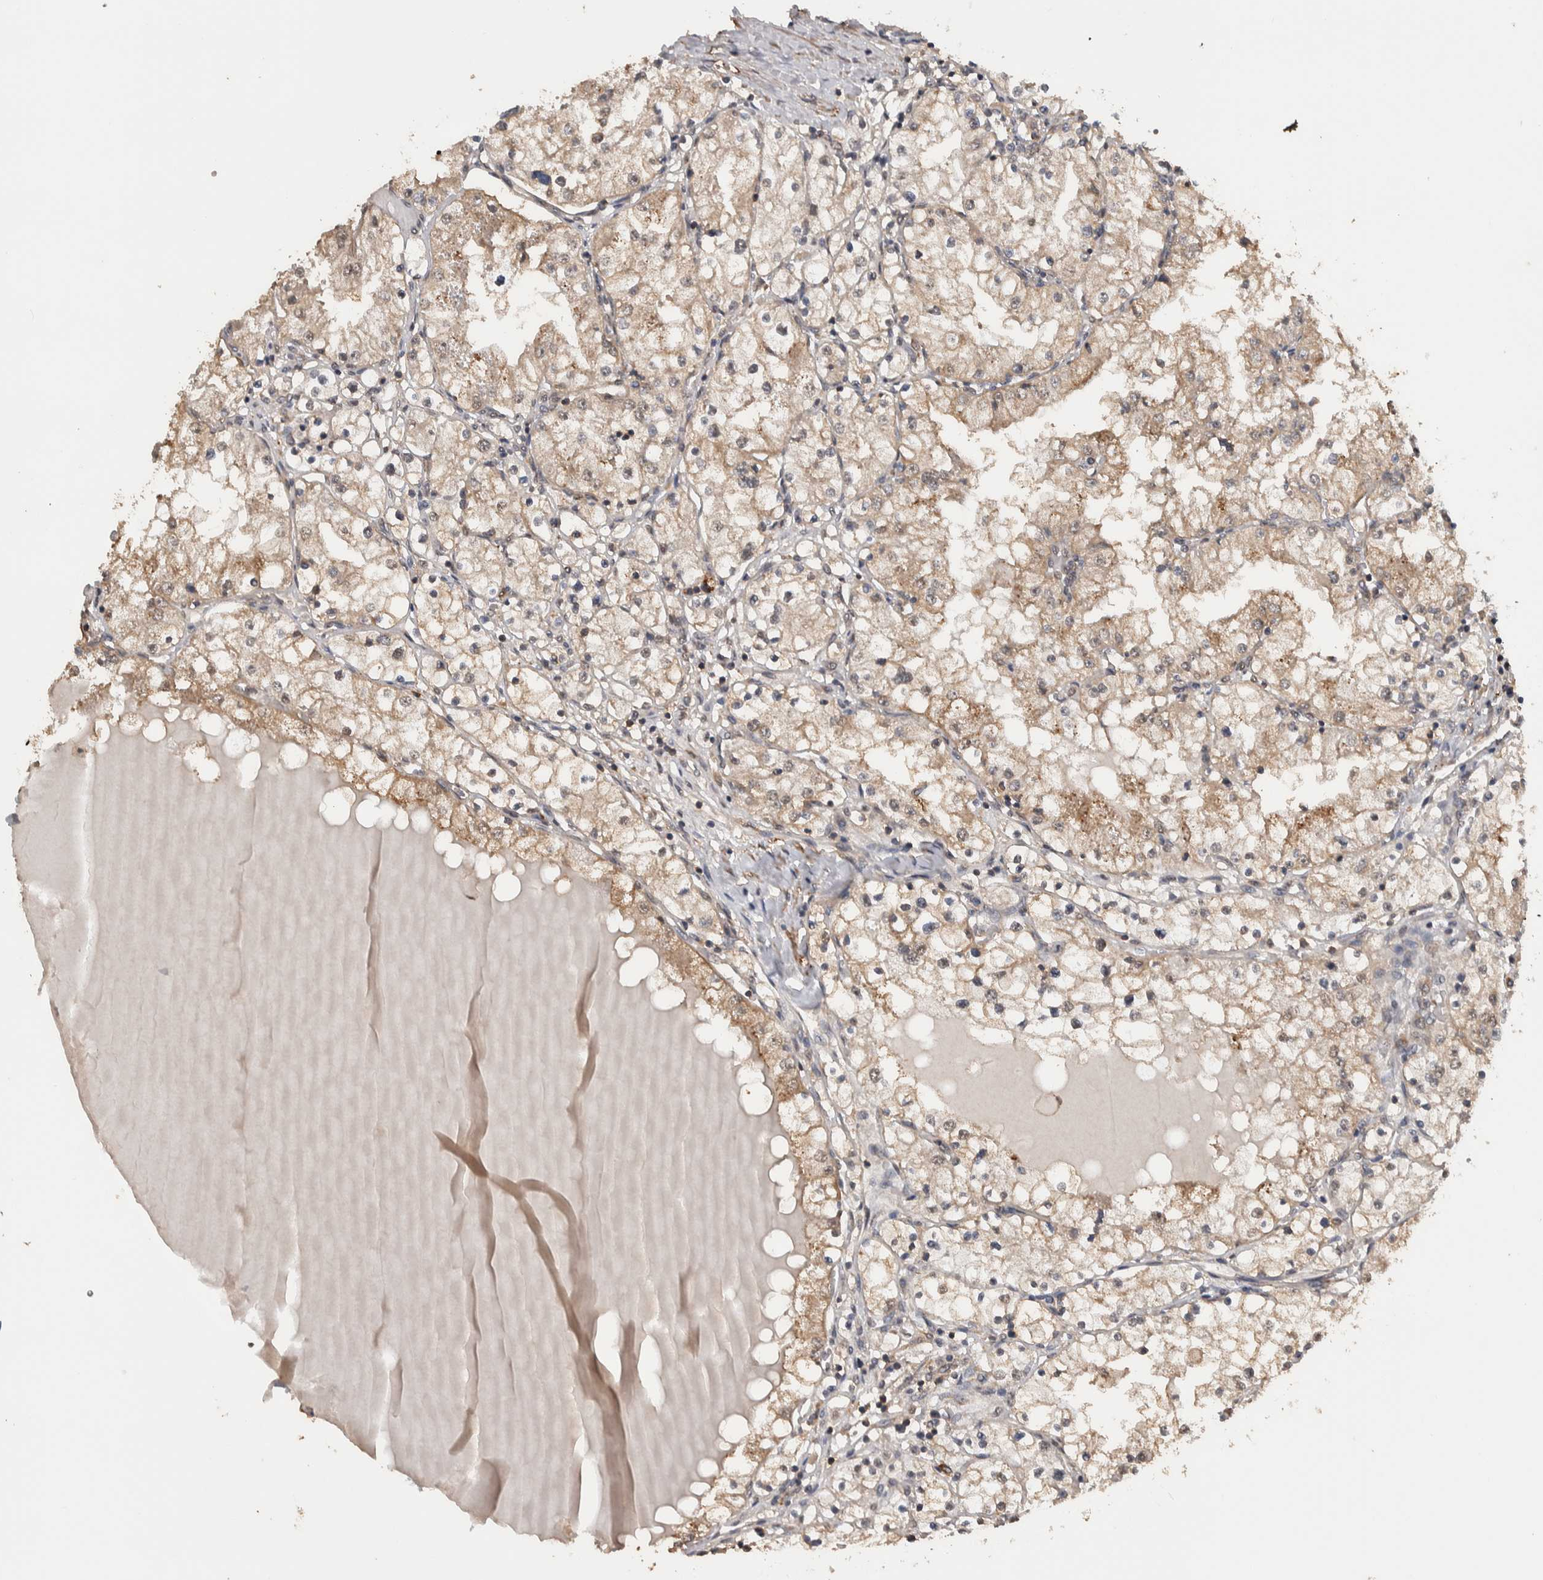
{"staining": {"intensity": "weak", "quantity": "25%-75%", "location": "cytoplasmic/membranous"}, "tissue": "renal cancer", "cell_type": "Tumor cells", "image_type": "cancer", "snomed": [{"axis": "morphology", "description": "Adenocarcinoma, NOS"}, {"axis": "topography", "description": "Kidney"}], "caption": "IHC of renal adenocarcinoma displays low levels of weak cytoplasmic/membranous positivity in about 25%-75% of tumor cells.", "gene": "DVL2", "patient": {"sex": "male", "age": 68}}